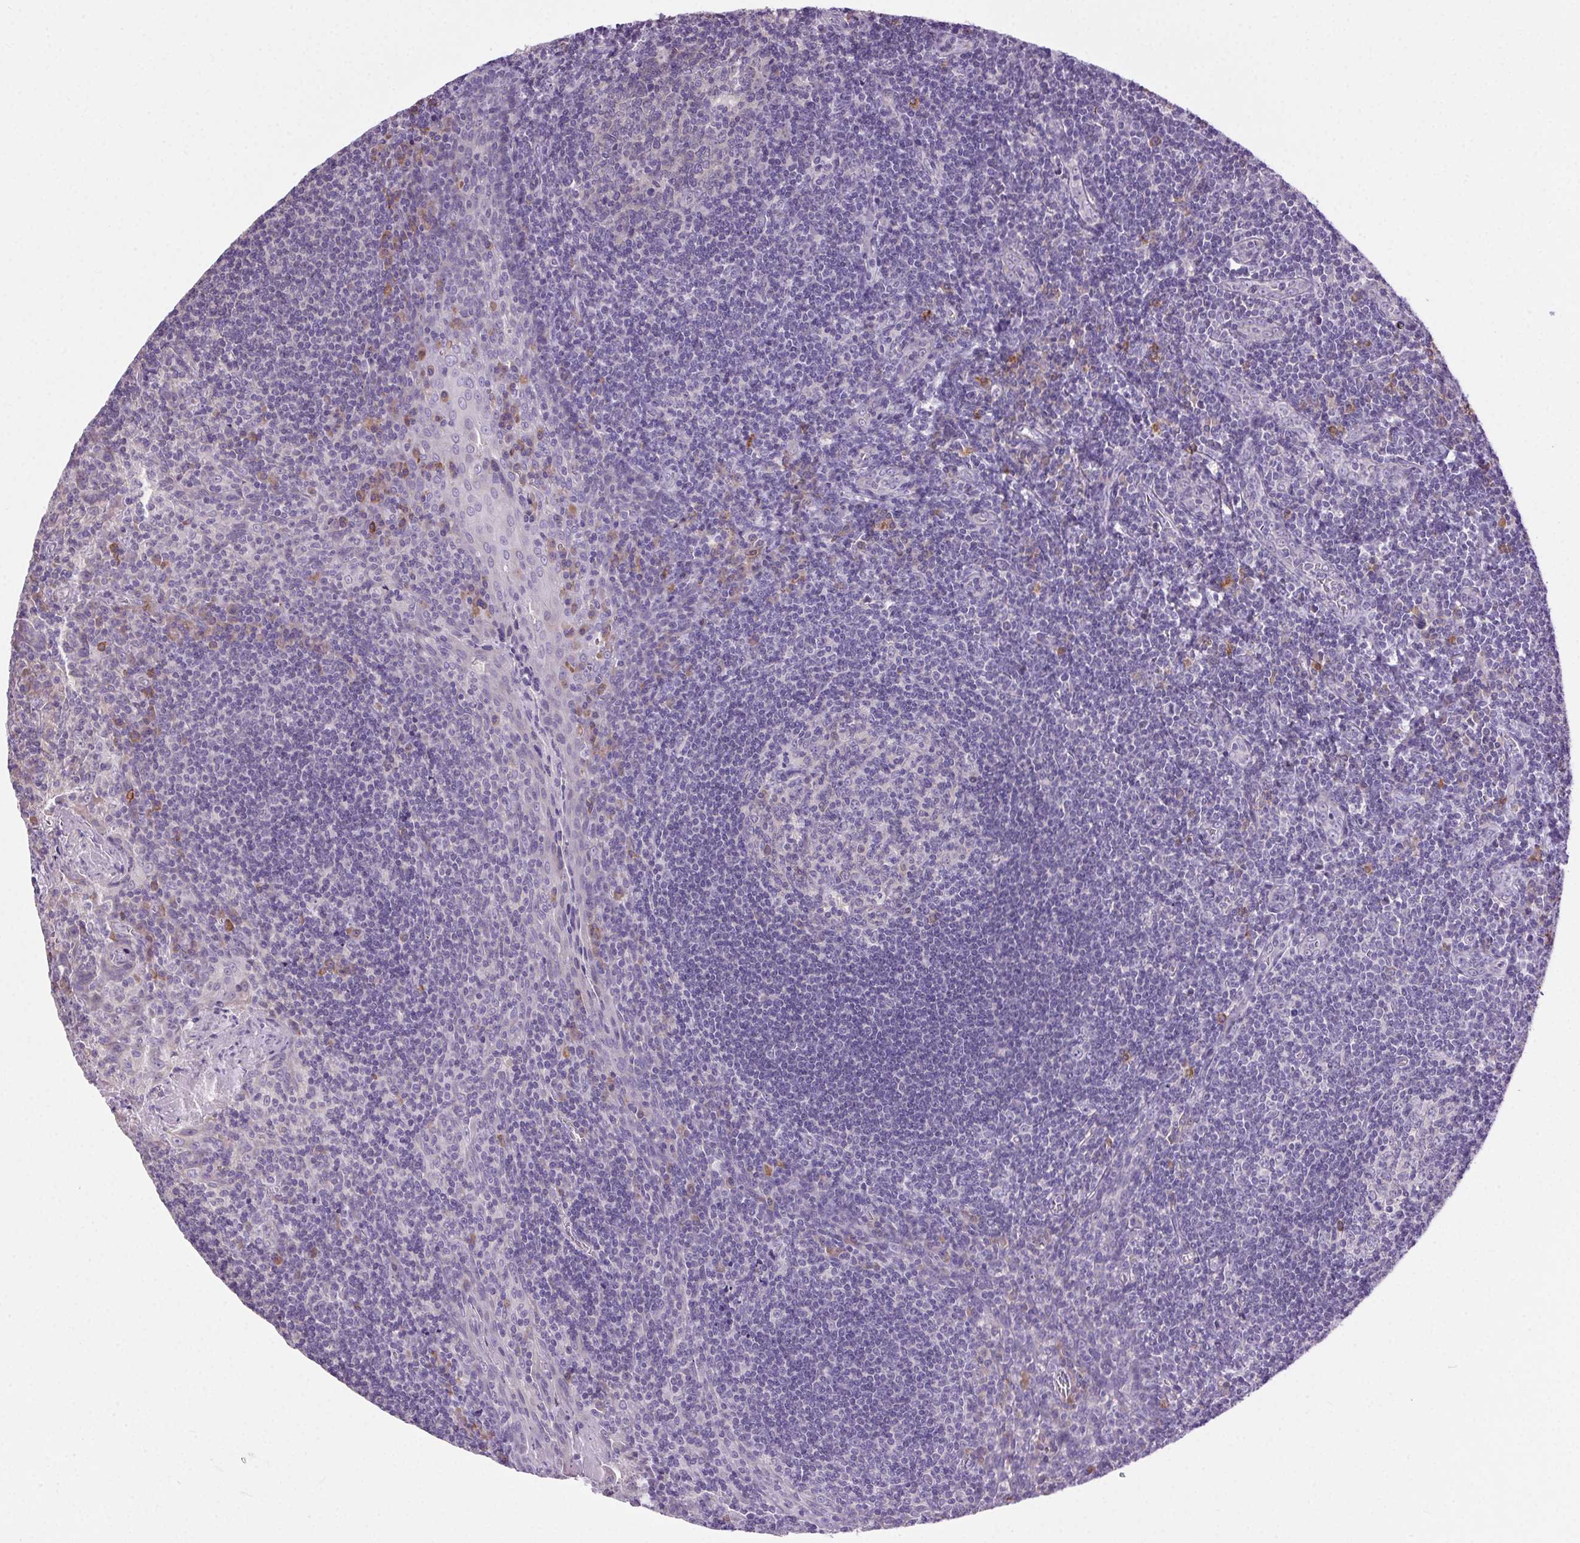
{"staining": {"intensity": "negative", "quantity": "none", "location": "none"}, "tissue": "tonsil", "cell_type": "Germinal center cells", "image_type": "normal", "snomed": [{"axis": "morphology", "description": "Normal tissue, NOS"}, {"axis": "morphology", "description": "Inflammation, NOS"}, {"axis": "topography", "description": "Tonsil"}], "caption": "The immunohistochemistry (IHC) image has no significant expression in germinal center cells of tonsil.", "gene": "SNX31", "patient": {"sex": "female", "age": 31}}